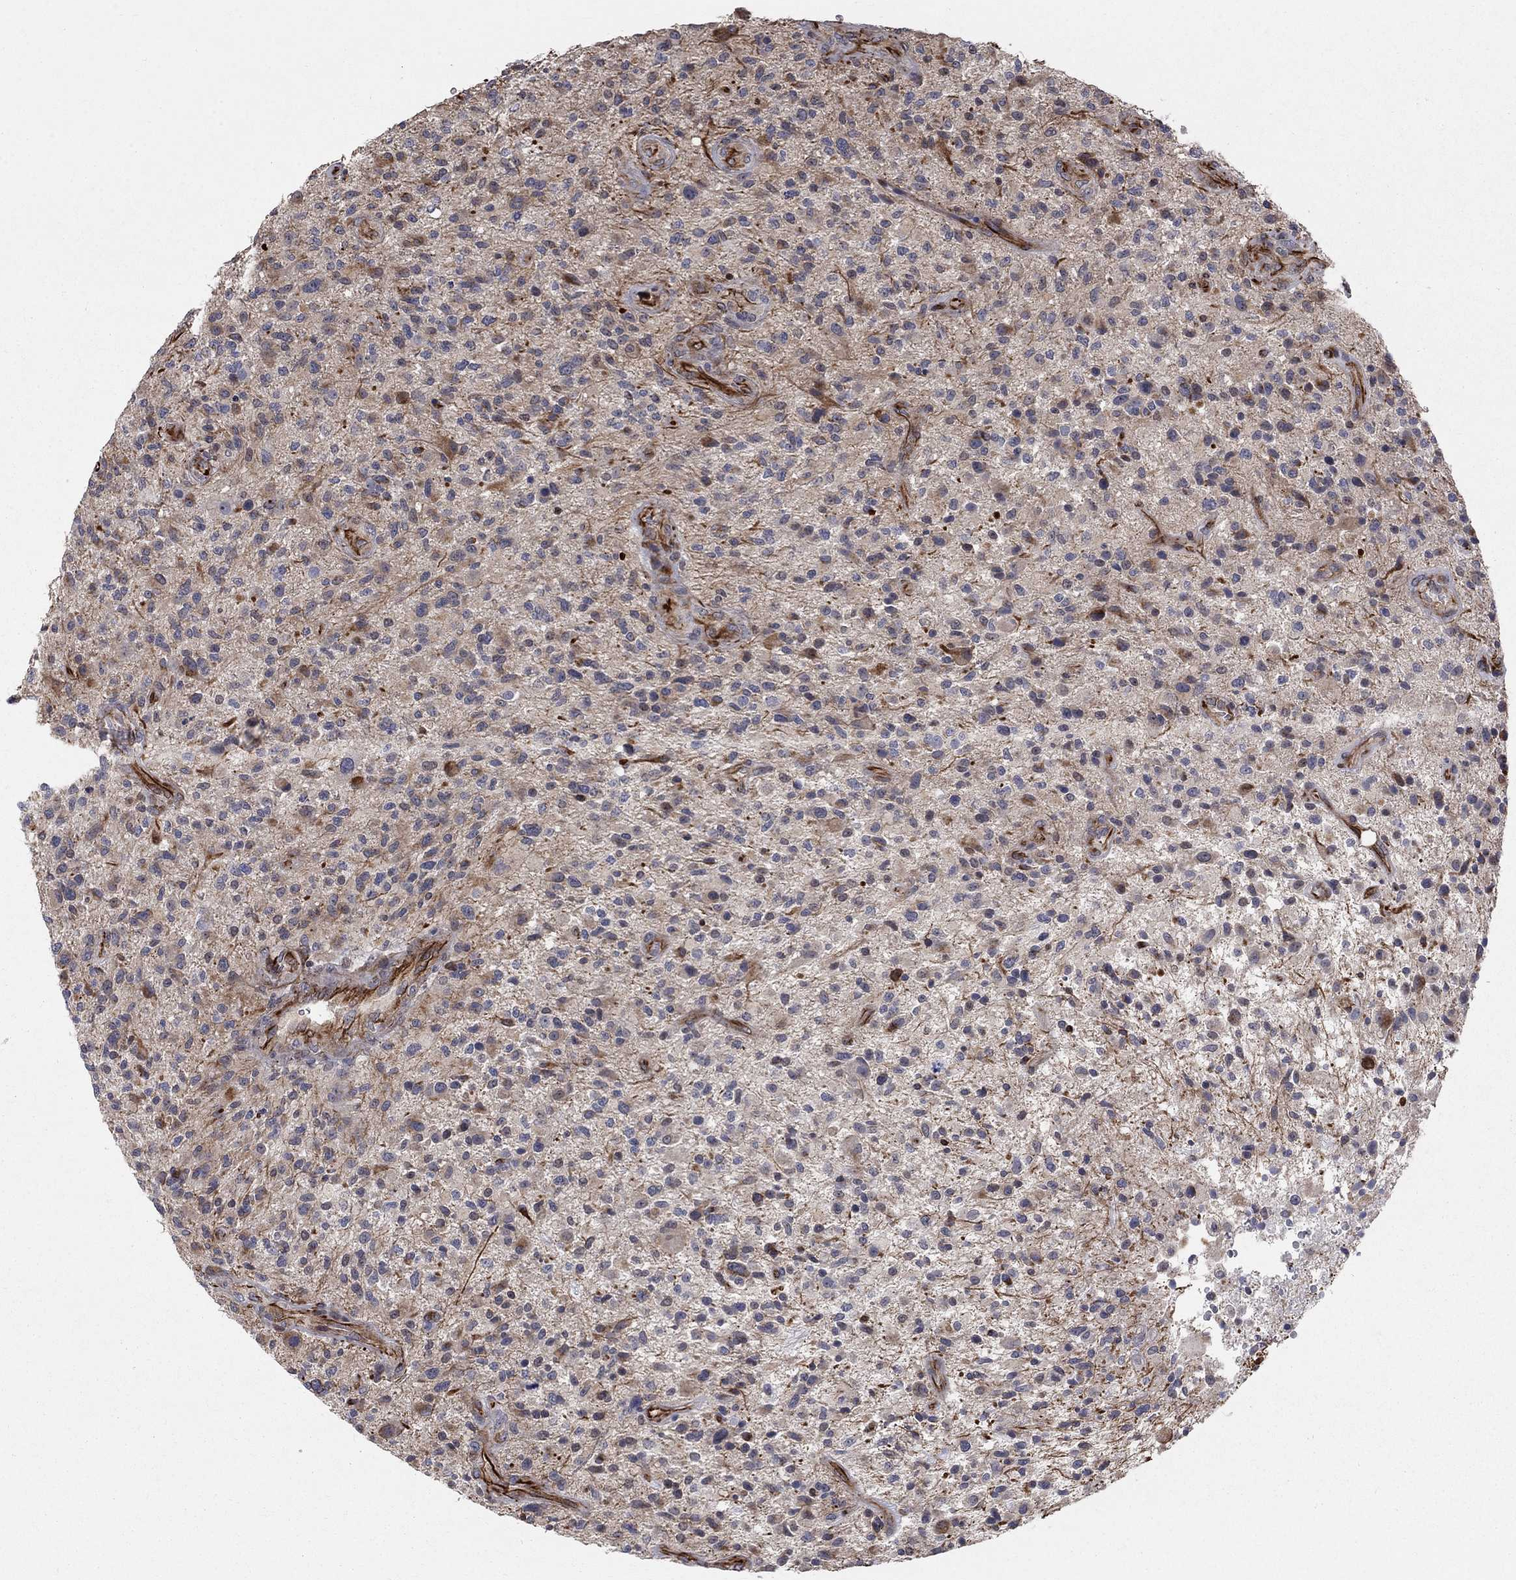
{"staining": {"intensity": "negative", "quantity": "none", "location": "none"}, "tissue": "glioma", "cell_type": "Tumor cells", "image_type": "cancer", "snomed": [{"axis": "morphology", "description": "Glioma, malignant, High grade"}, {"axis": "topography", "description": "Brain"}], "caption": "IHC image of neoplastic tissue: glioma stained with DAB reveals no significant protein positivity in tumor cells.", "gene": "MSRA", "patient": {"sex": "male", "age": 47}}